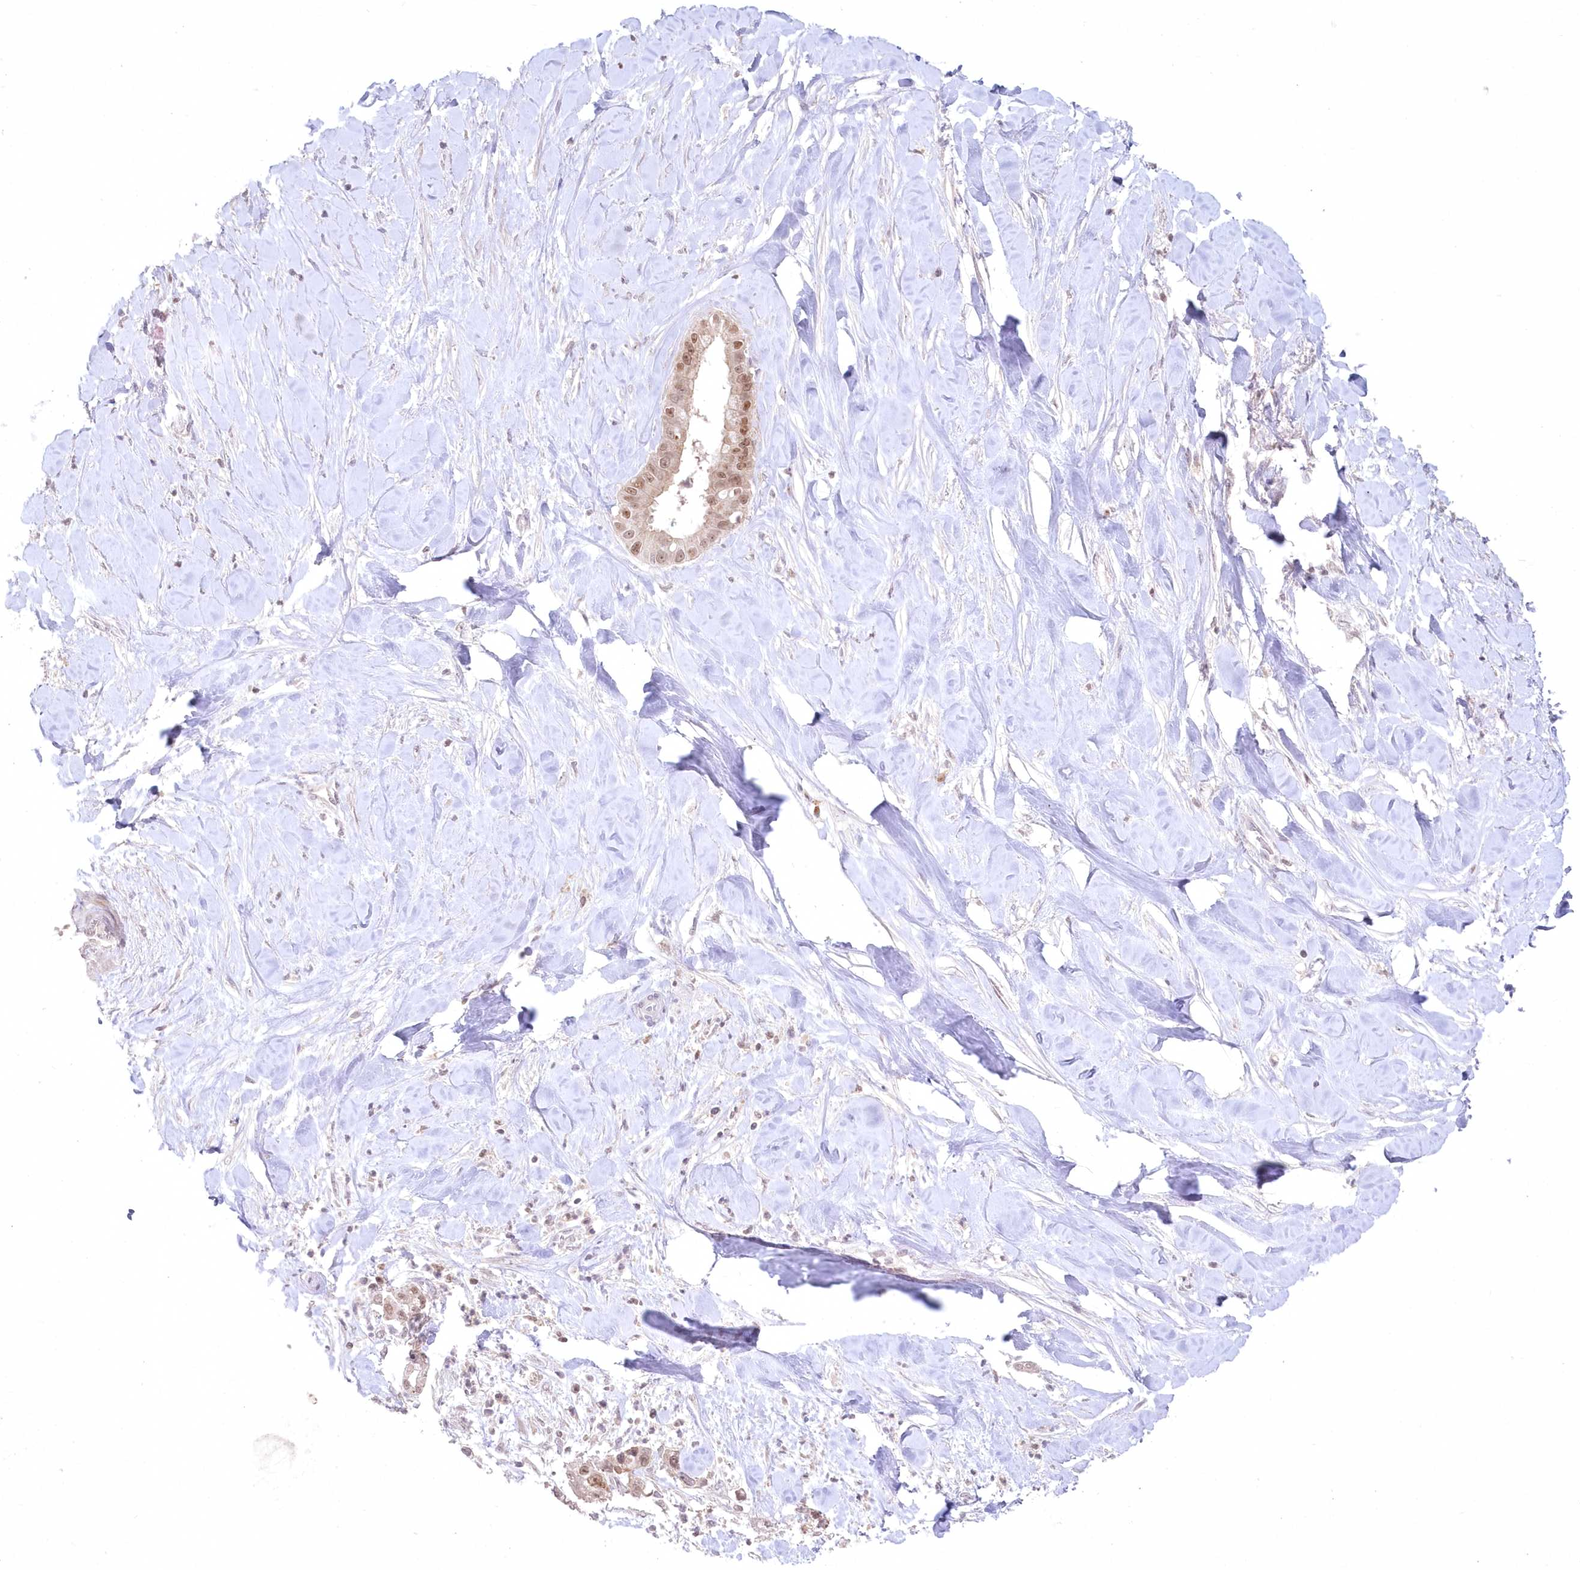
{"staining": {"intensity": "moderate", "quantity": ">75%", "location": "nuclear"}, "tissue": "liver cancer", "cell_type": "Tumor cells", "image_type": "cancer", "snomed": [{"axis": "morphology", "description": "Cholangiocarcinoma"}, {"axis": "topography", "description": "Liver"}], "caption": "Protein staining of cholangiocarcinoma (liver) tissue demonstrates moderate nuclear staining in approximately >75% of tumor cells. The protein of interest is shown in brown color, while the nuclei are stained blue.", "gene": "ASCC1", "patient": {"sex": "female", "age": 54}}